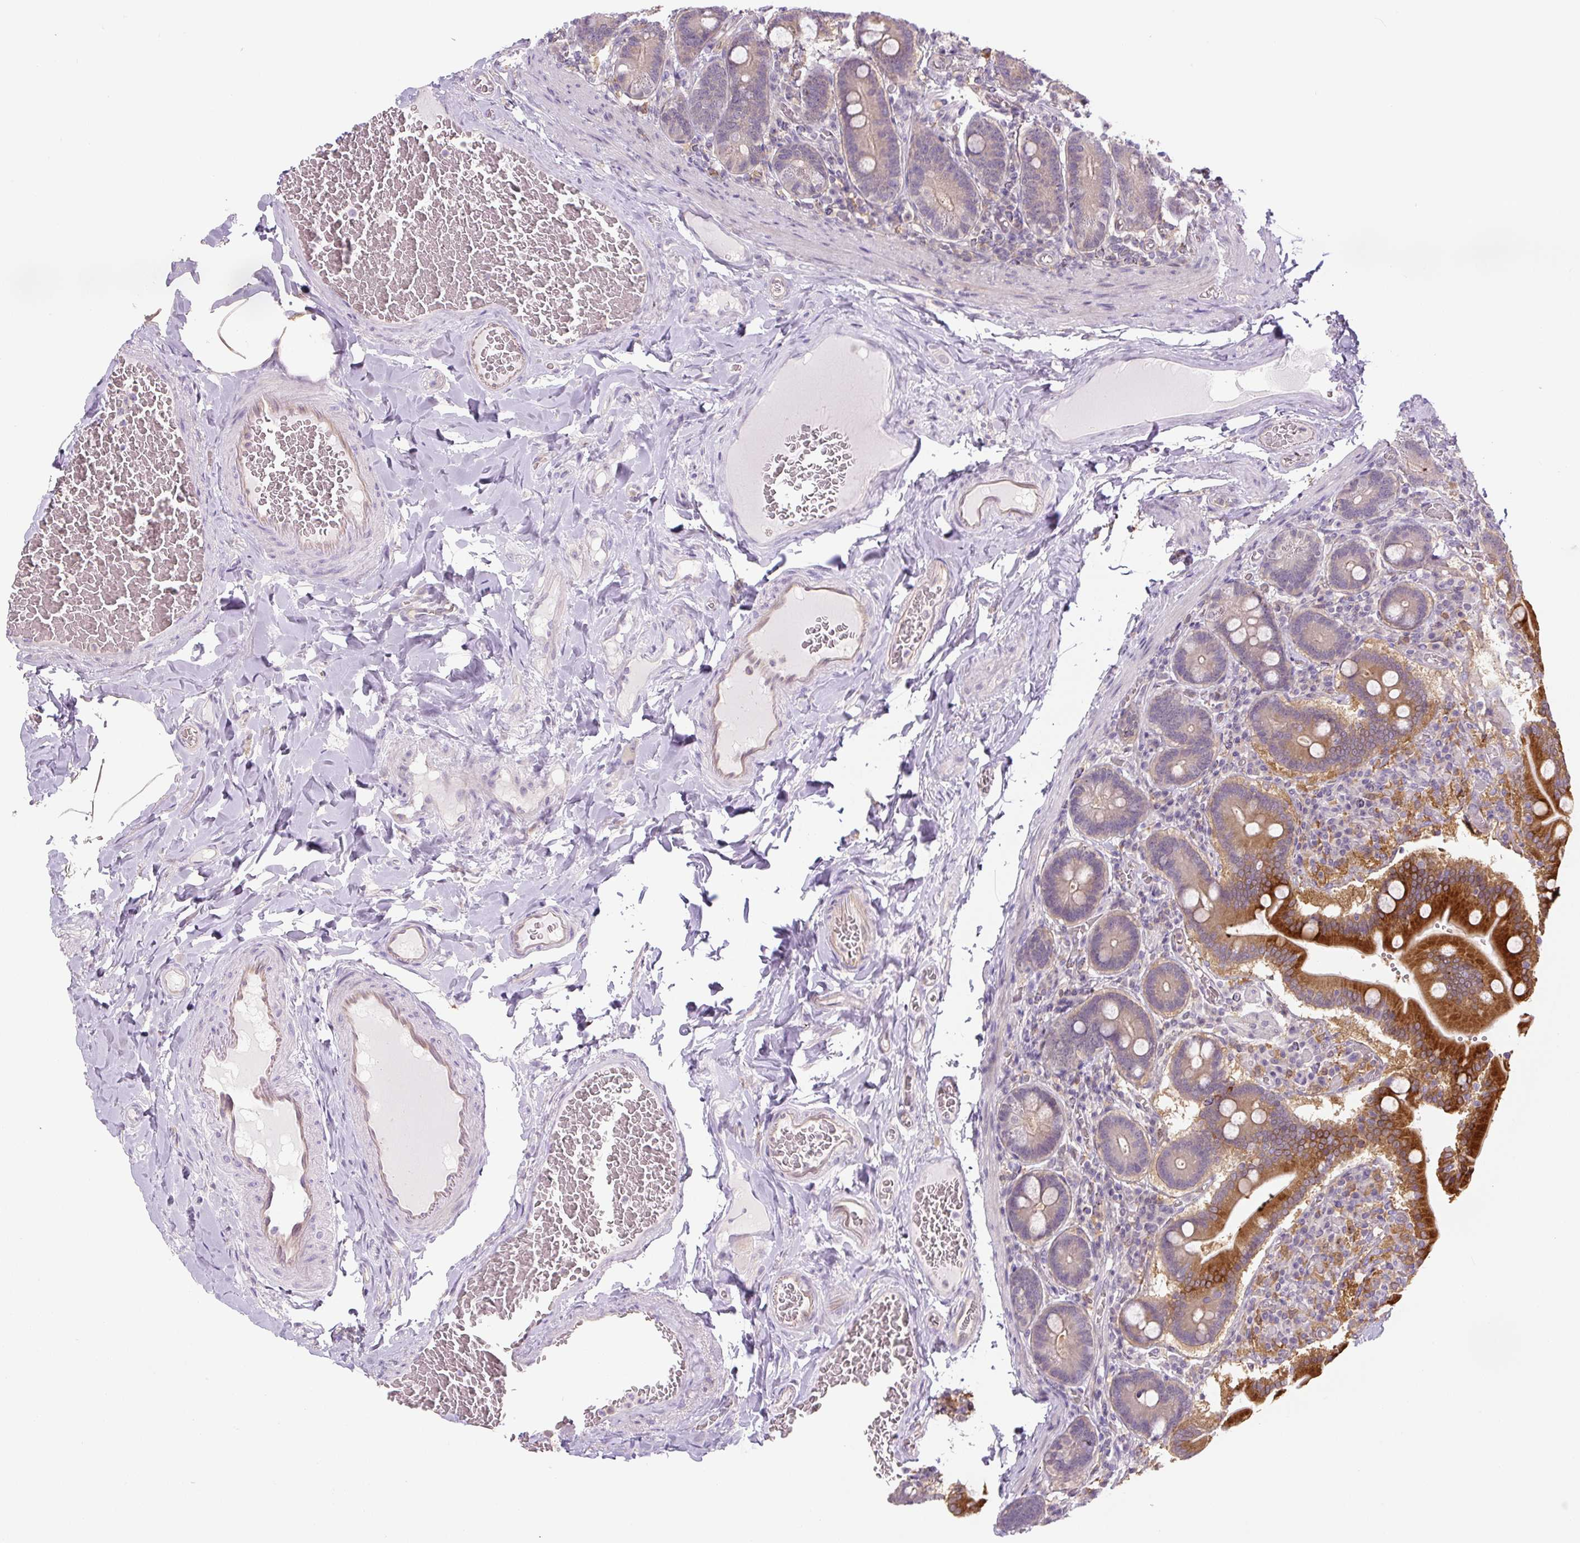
{"staining": {"intensity": "moderate", "quantity": "25%-75%", "location": "cytoplasmic/membranous"}, "tissue": "duodenum", "cell_type": "Glandular cells", "image_type": "normal", "snomed": [{"axis": "morphology", "description": "Normal tissue, NOS"}, {"axis": "topography", "description": "Duodenum"}], "caption": "Immunohistochemistry image of normal human duodenum stained for a protein (brown), which reveals medium levels of moderate cytoplasmic/membranous positivity in approximately 25%-75% of glandular cells.", "gene": "SPSB2", "patient": {"sex": "female", "age": 62}}